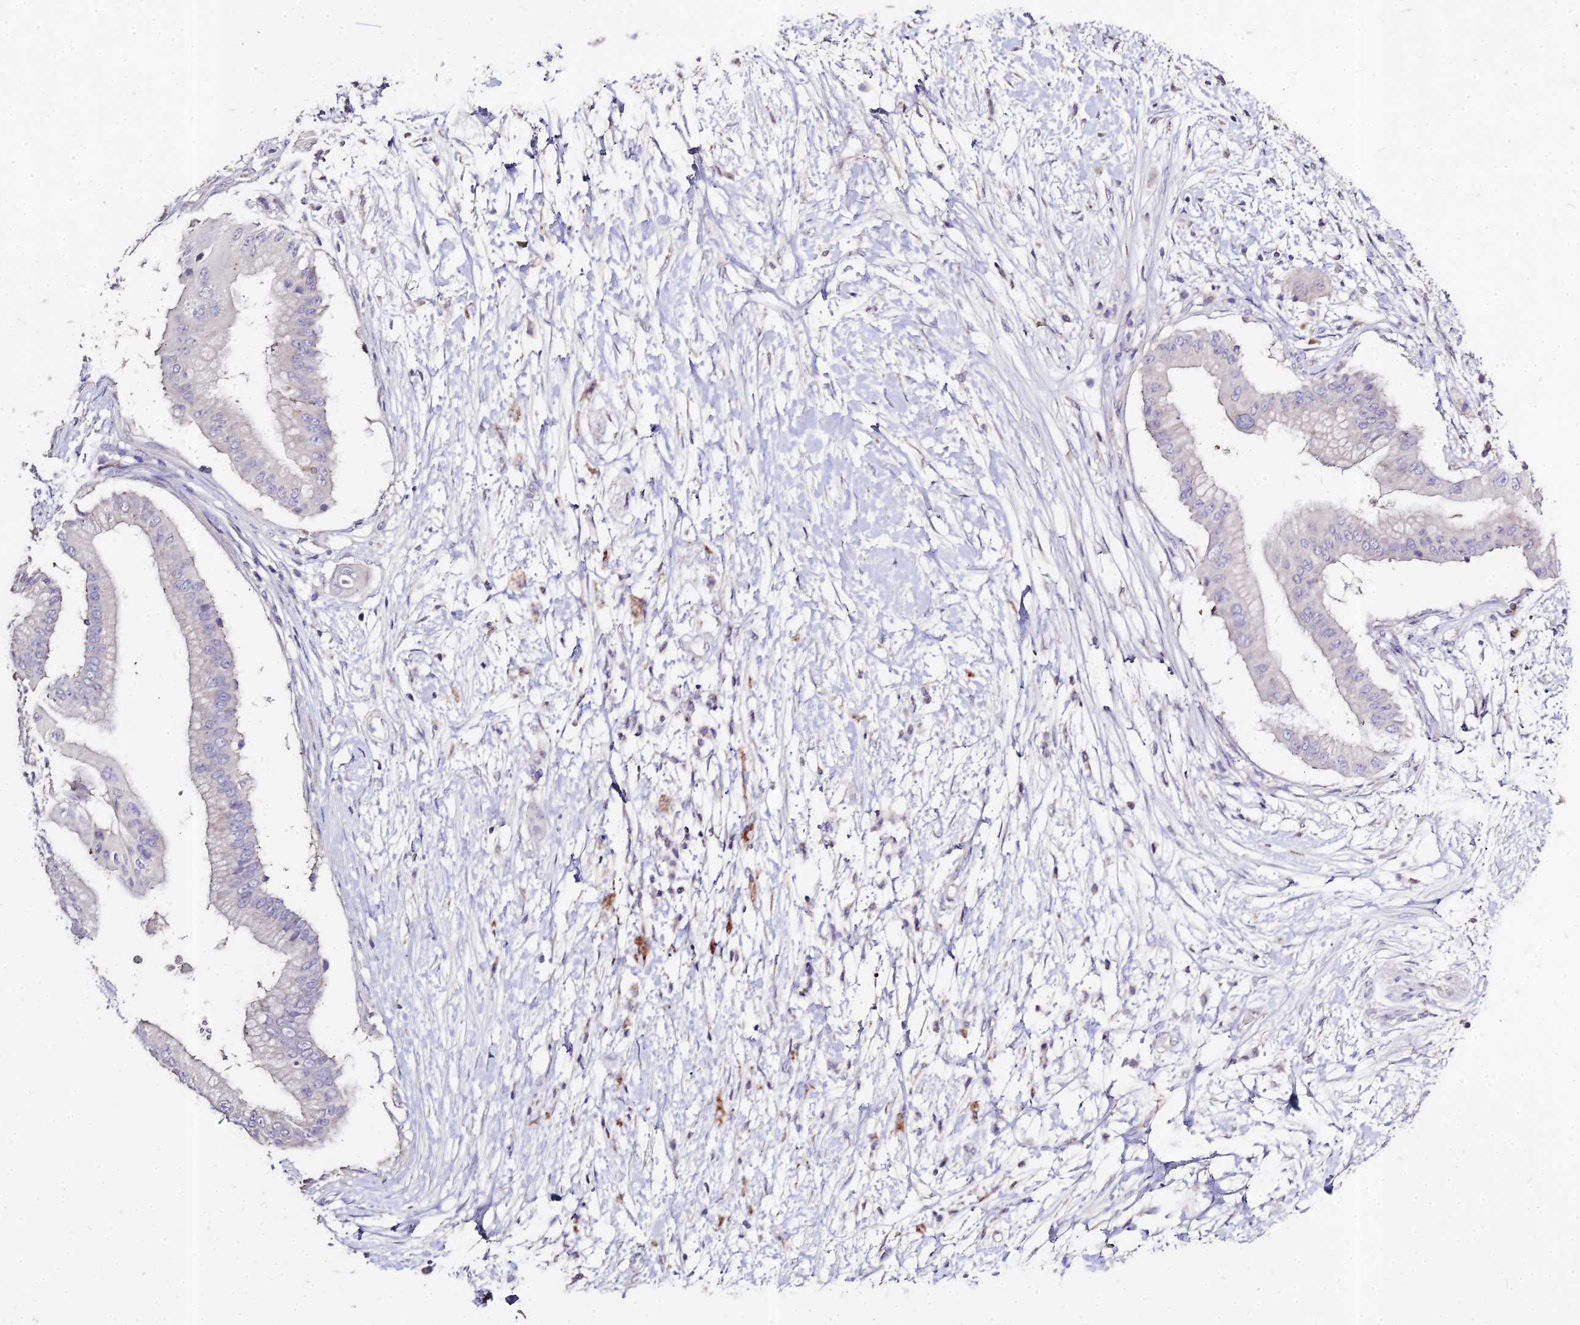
{"staining": {"intensity": "negative", "quantity": "none", "location": "none"}, "tissue": "pancreatic cancer", "cell_type": "Tumor cells", "image_type": "cancer", "snomed": [{"axis": "morphology", "description": "Adenocarcinoma, NOS"}, {"axis": "topography", "description": "Pancreas"}], "caption": "High magnification brightfield microscopy of pancreatic cancer (adenocarcinoma) stained with DAB (brown) and counterstained with hematoxylin (blue): tumor cells show no significant expression.", "gene": "GLYAT", "patient": {"sex": "male", "age": 68}}